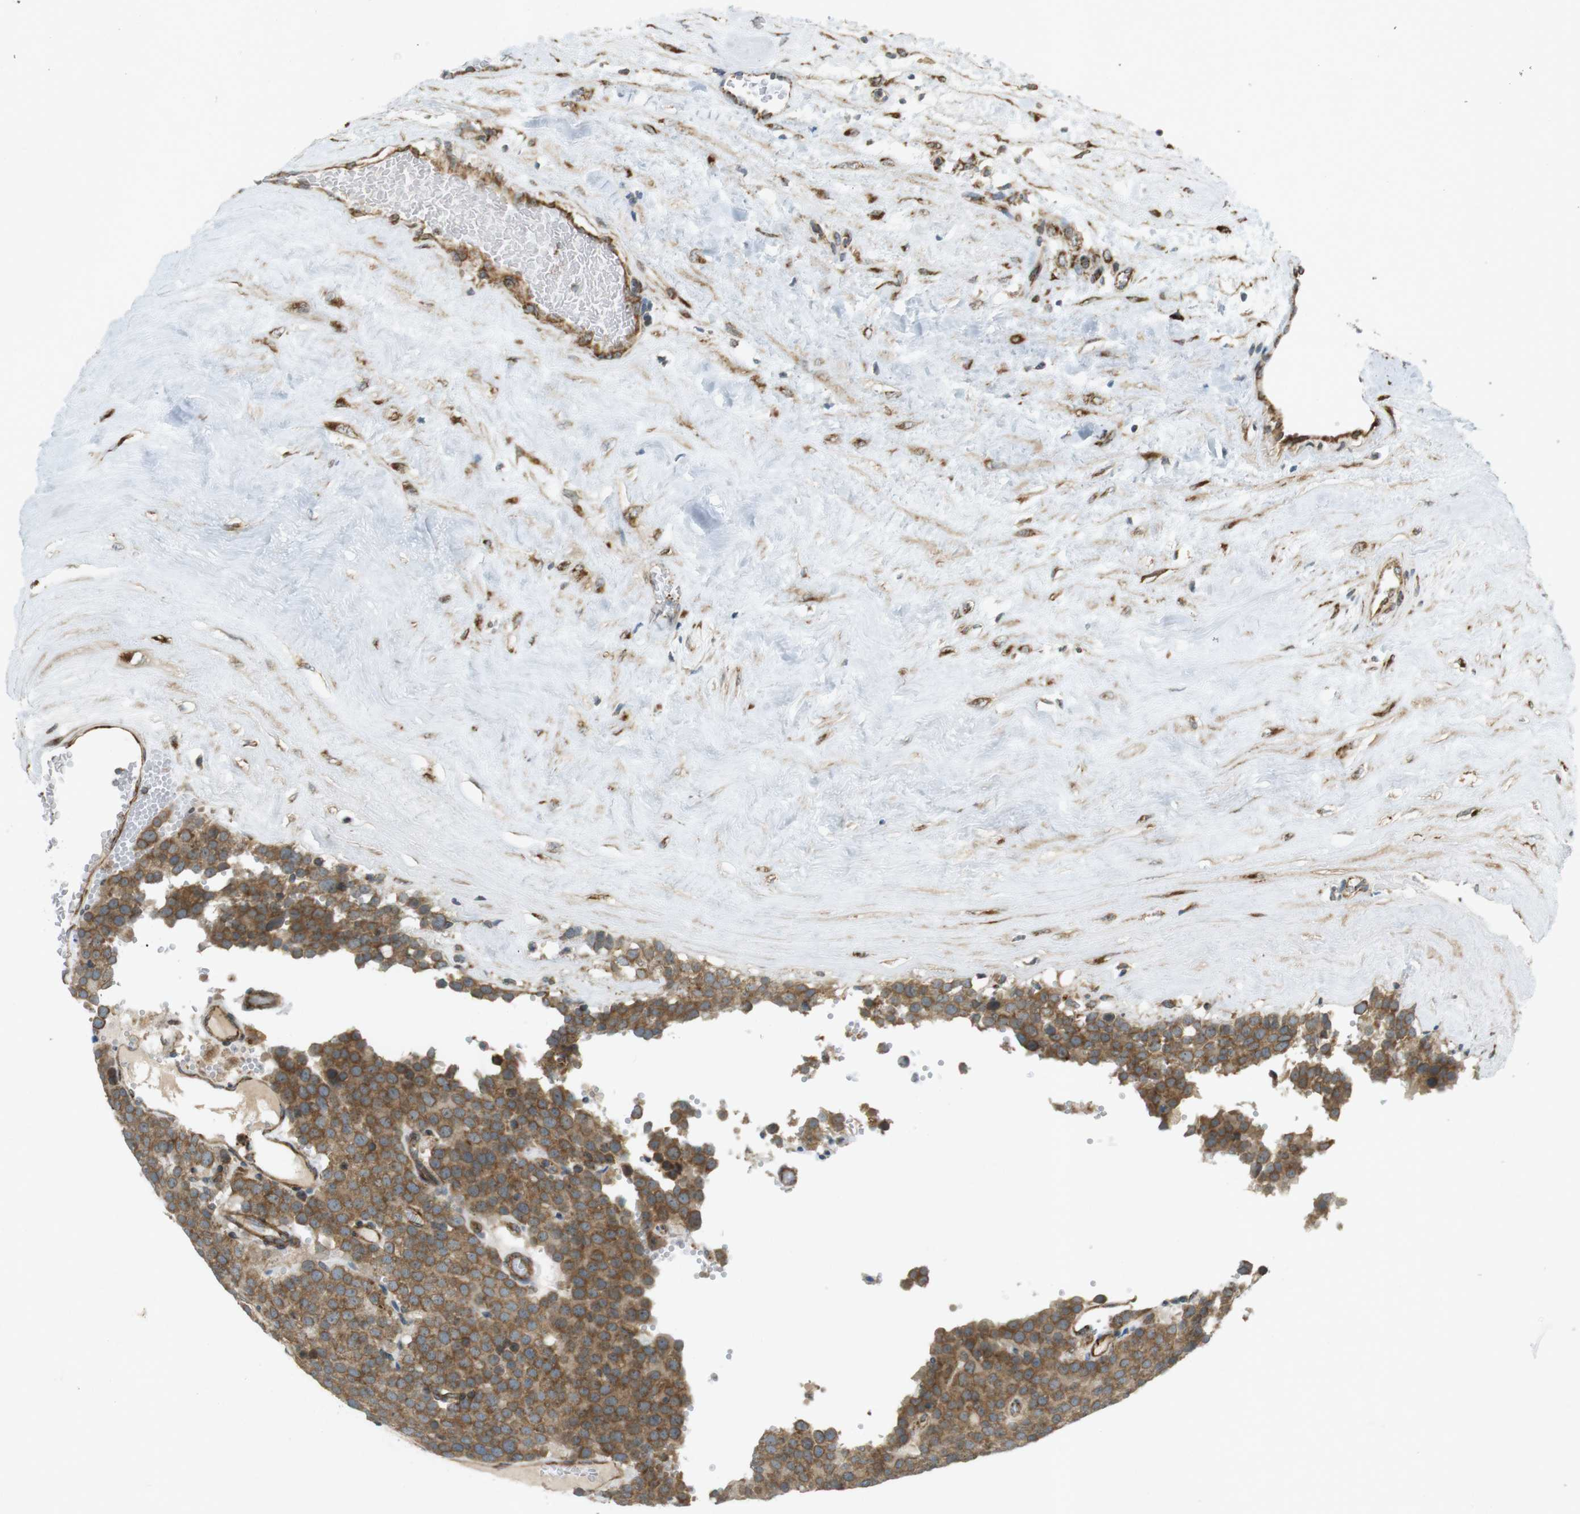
{"staining": {"intensity": "moderate", "quantity": ">75%", "location": "cytoplasmic/membranous"}, "tissue": "testis cancer", "cell_type": "Tumor cells", "image_type": "cancer", "snomed": [{"axis": "morphology", "description": "Normal tissue, NOS"}, {"axis": "morphology", "description": "Seminoma, NOS"}, {"axis": "topography", "description": "Testis"}], "caption": "DAB immunohistochemical staining of seminoma (testis) shows moderate cytoplasmic/membranous protein staining in about >75% of tumor cells.", "gene": "SLC41A1", "patient": {"sex": "male", "age": 71}}